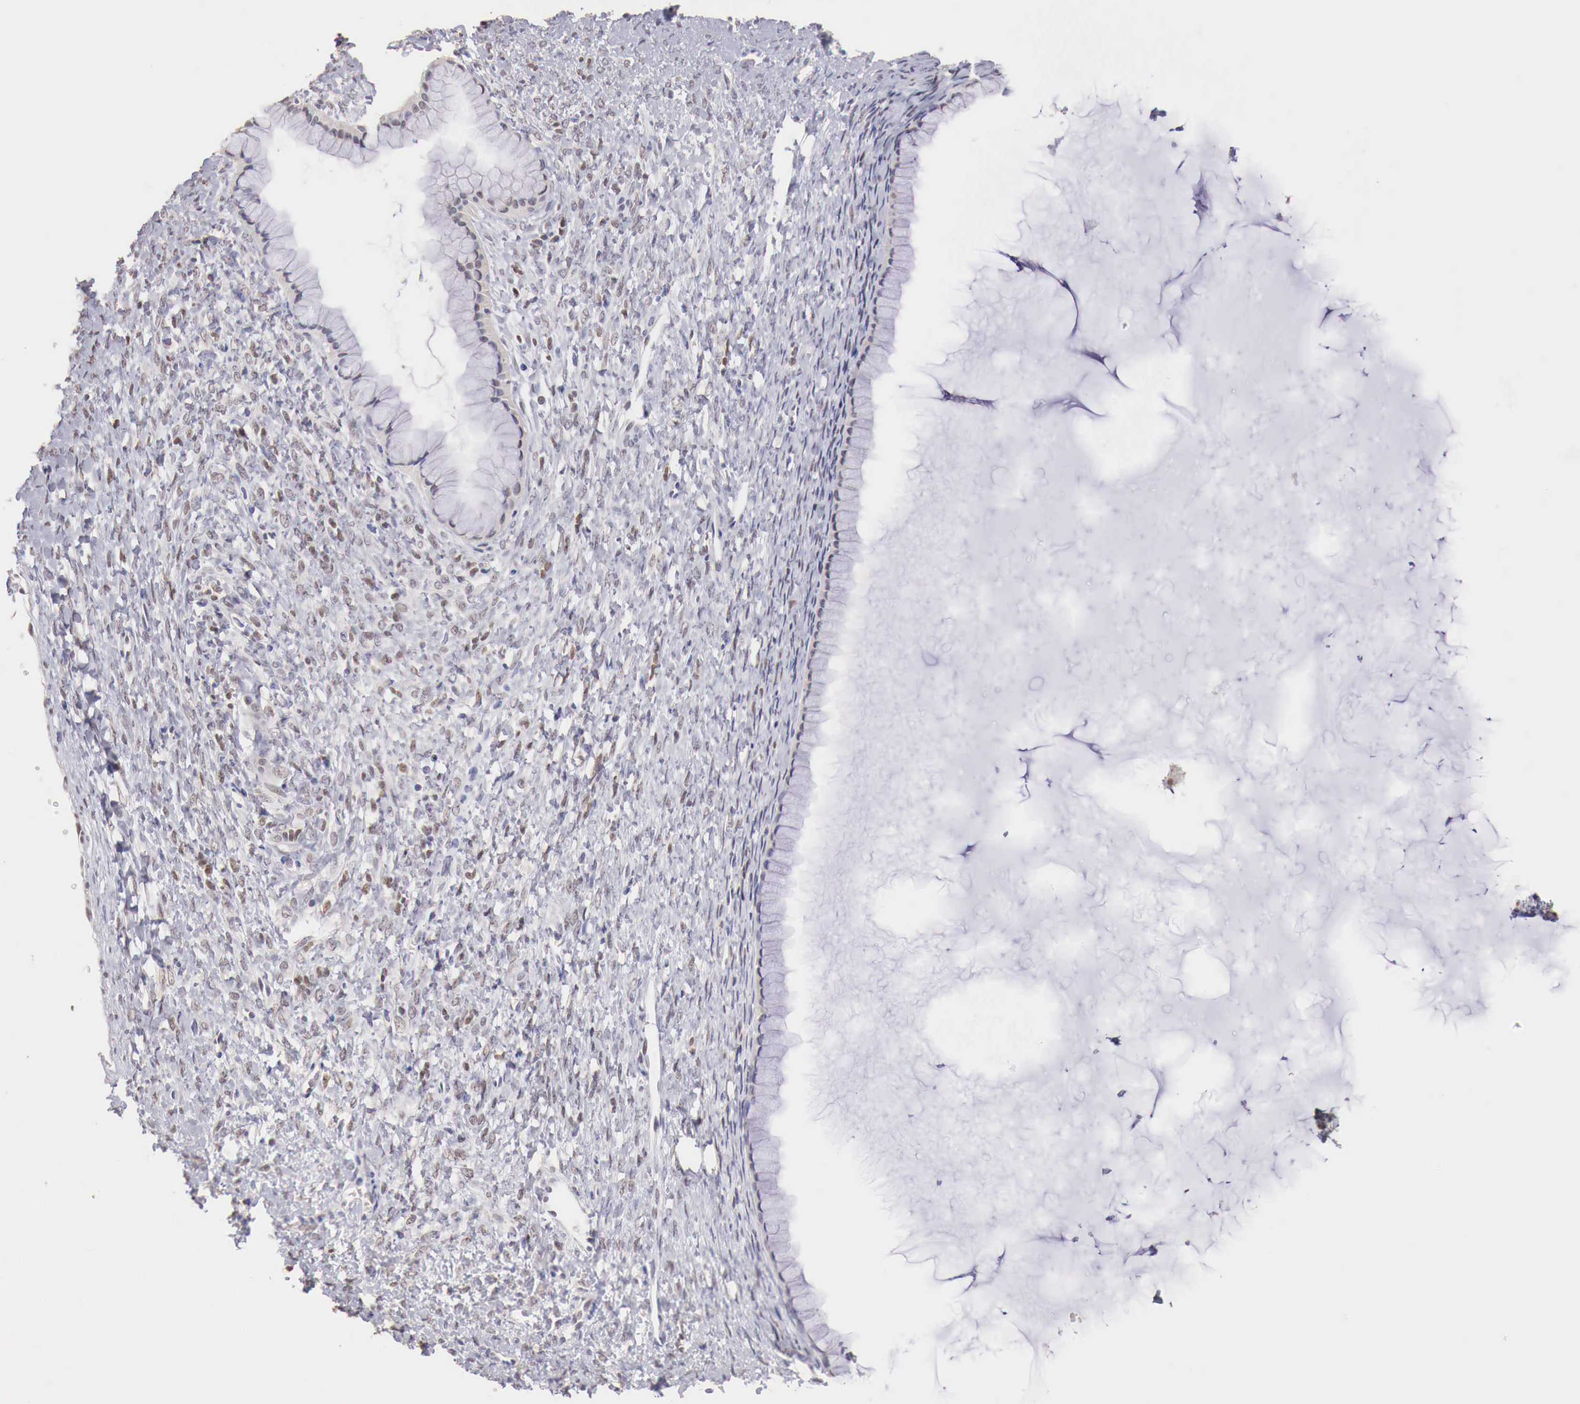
{"staining": {"intensity": "negative", "quantity": "none", "location": "none"}, "tissue": "ovarian cancer", "cell_type": "Tumor cells", "image_type": "cancer", "snomed": [{"axis": "morphology", "description": "Cystadenocarcinoma, mucinous, NOS"}, {"axis": "topography", "description": "Ovary"}], "caption": "Histopathology image shows no significant protein expression in tumor cells of ovarian cancer.", "gene": "UBA1", "patient": {"sex": "female", "age": 25}}